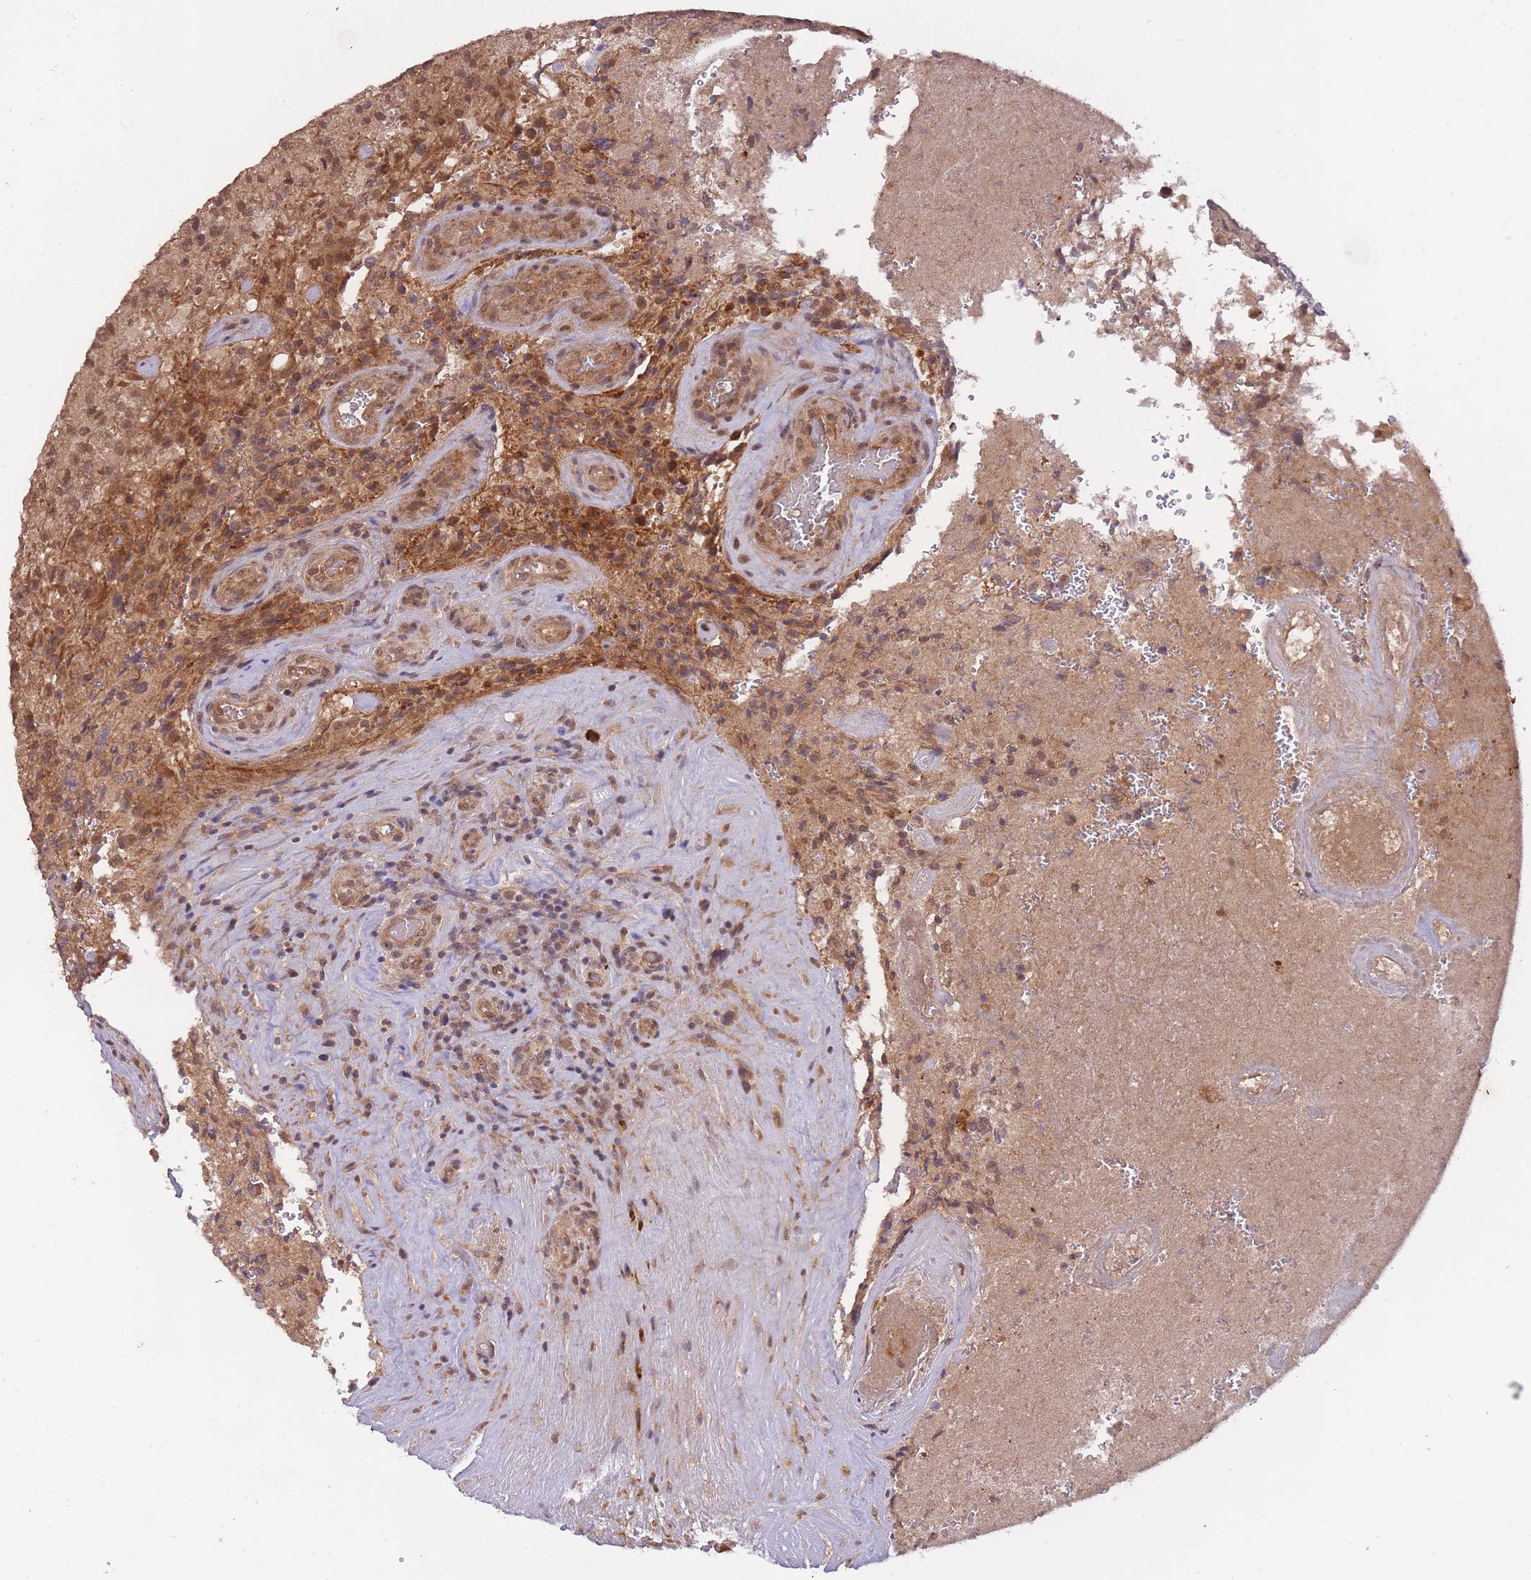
{"staining": {"intensity": "moderate", "quantity": ">75%", "location": "cytoplasmic/membranous,nuclear"}, "tissue": "glioma", "cell_type": "Tumor cells", "image_type": "cancer", "snomed": [{"axis": "morphology", "description": "Normal tissue, NOS"}, {"axis": "morphology", "description": "Glioma, malignant, High grade"}, {"axis": "topography", "description": "Cerebral cortex"}], "caption": "Protein expression analysis of malignant high-grade glioma reveals moderate cytoplasmic/membranous and nuclear expression in approximately >75% of tumor cells. (DAB (3,3'-diaminobenzidine) IHC with brightfield microscopy, high magnification).", "gene": "SMC6", "patient": {"sex": "male", "age": 56}}